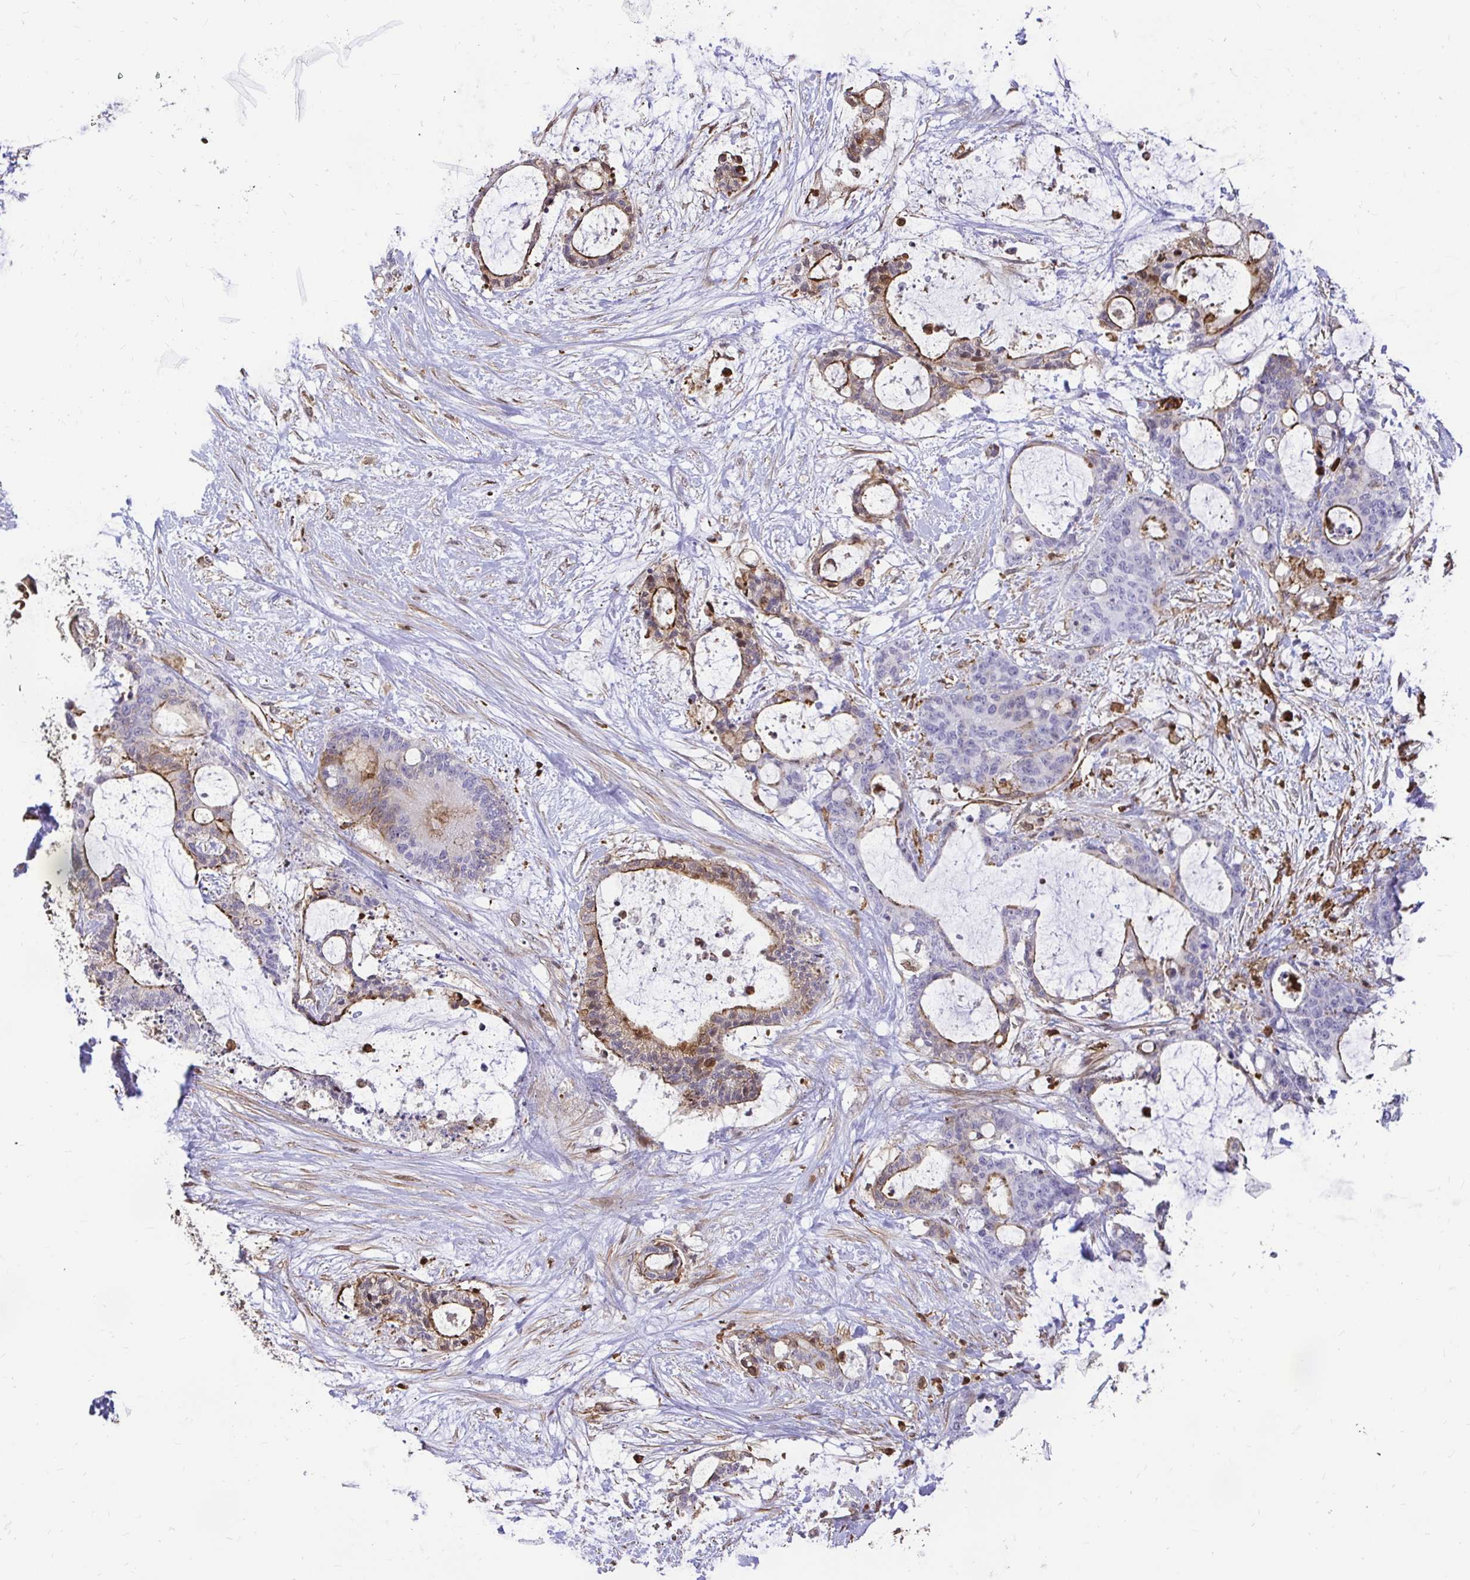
{"staining": {"intensity": "moderate", "quantity": "25%-75%", "location": "cytoplasmic/membranous"}, "tissue": "liver cancer", "cell_type": "Tumor cells", "image_type": "cancer", "snomed": [{"axis": "morphology", "description": "Normal tissue, NOS"}, {"axis": "morphology", "description": "Cholangiocarcinoma"}, {"axis": "topography", "description": "Liver"}, {"axis": "topography", "description": "Peripheral nerve tissue"}], "caption": "Cholangiocarcinoma (liver) stained for a protein shows moderate cytoplasmic/membranous positivity in tumor cells.", "gene": "GSN", "patient": {"sex": "female", "age": 73}}